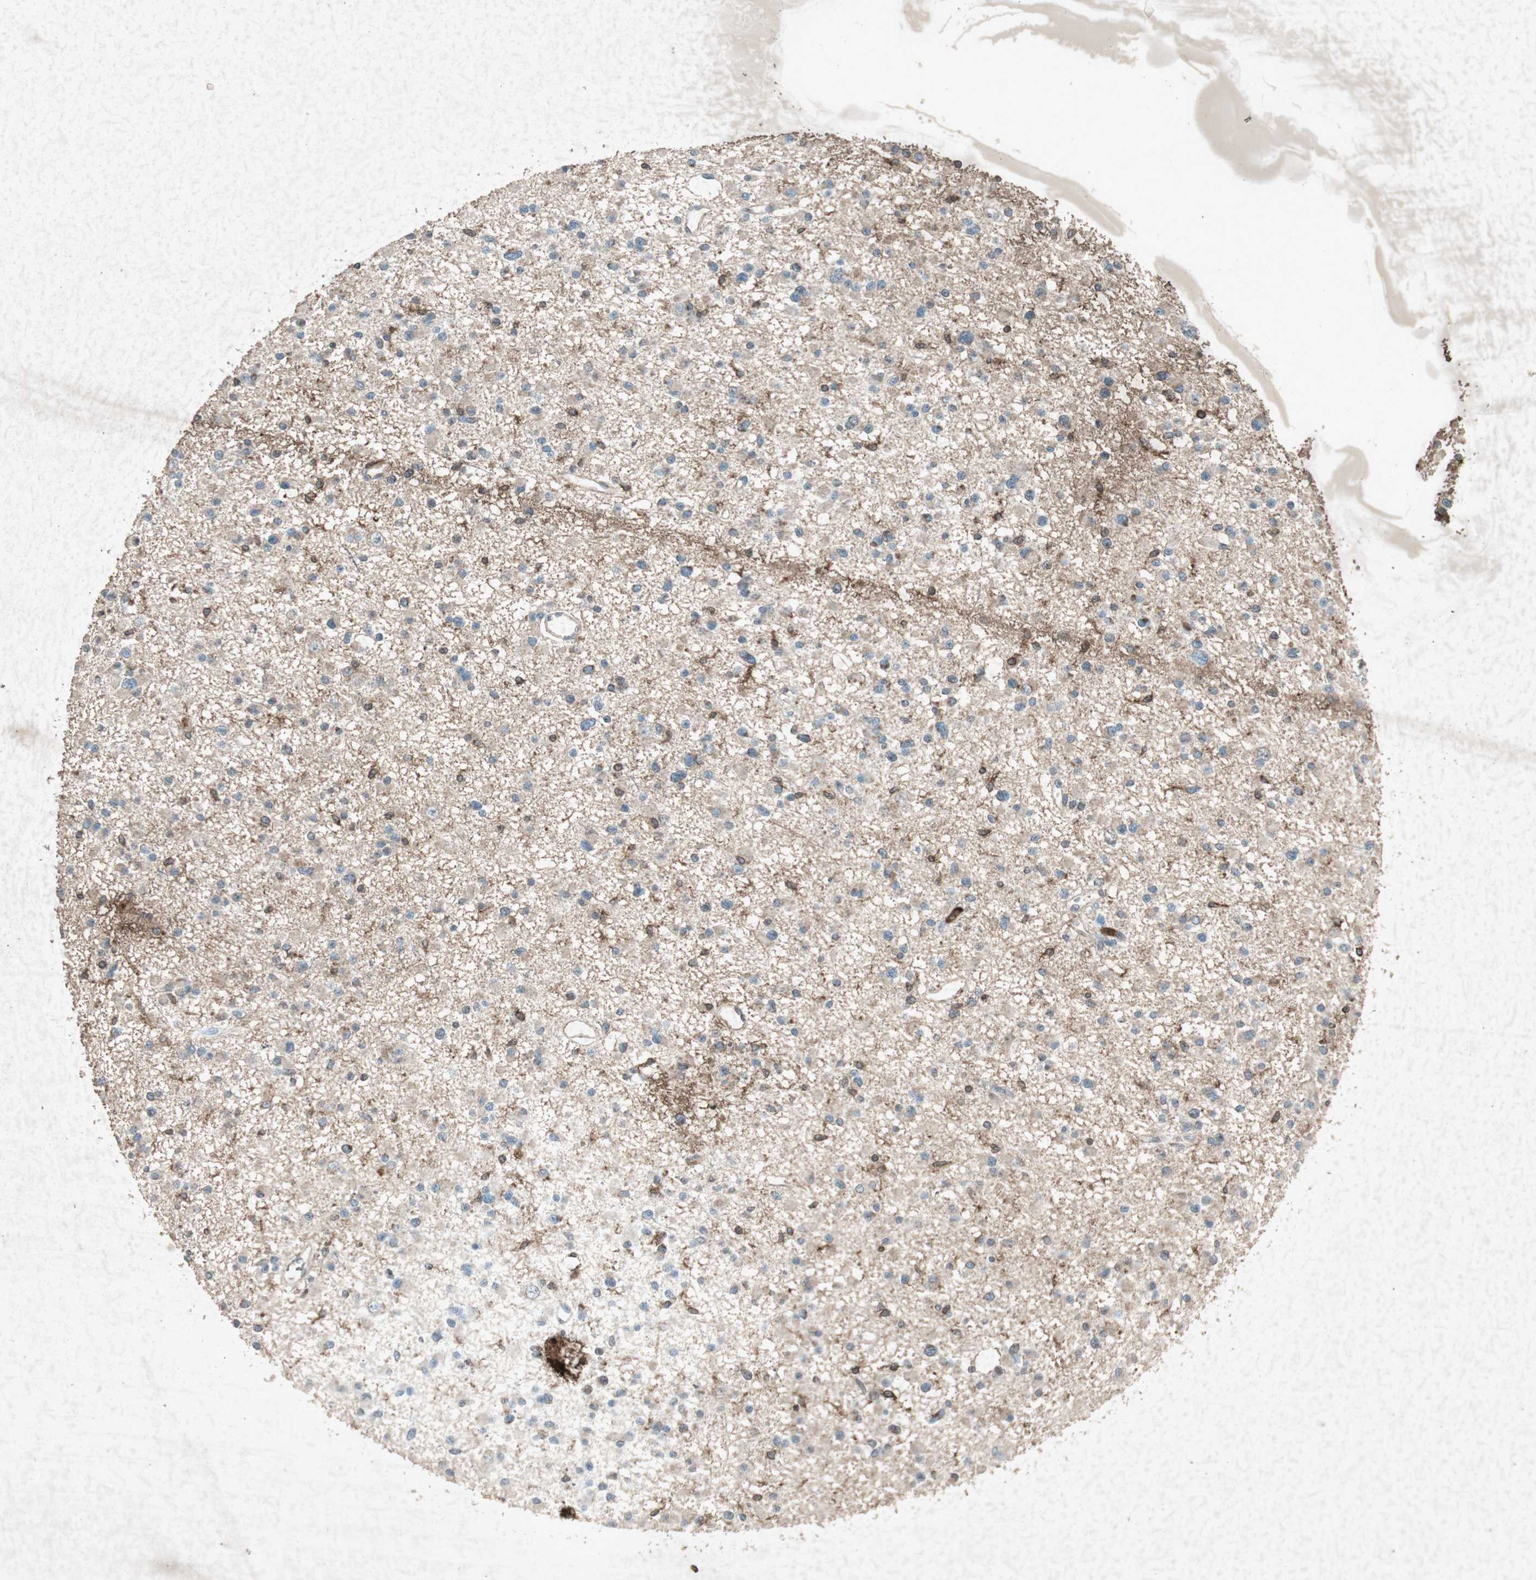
{"staining": {"intensity": "weak", "quantity": "25%-75%", "location": "cytoplasmic/membranous"}, "tissue": "glioma", "cell_type": "Tumor cells", "image_type": "cancer", "snomed": [{"axis": "morphology", "description": "Glioma, malignant, Low grade"}, {"axis": "topography", "description": "Brain"}], "caption": "The immunohistochemical stain shows weak cytoplasmic/membranous expression in tumor cells of malignant glioma (low-grade) tissue. Using DAB (brown) and hematoxylin (blue) stains, captured at high magnification using brightfield microscopy.", "gene": "TYROBP", "patient": {"sex": "female", "age": 22}}